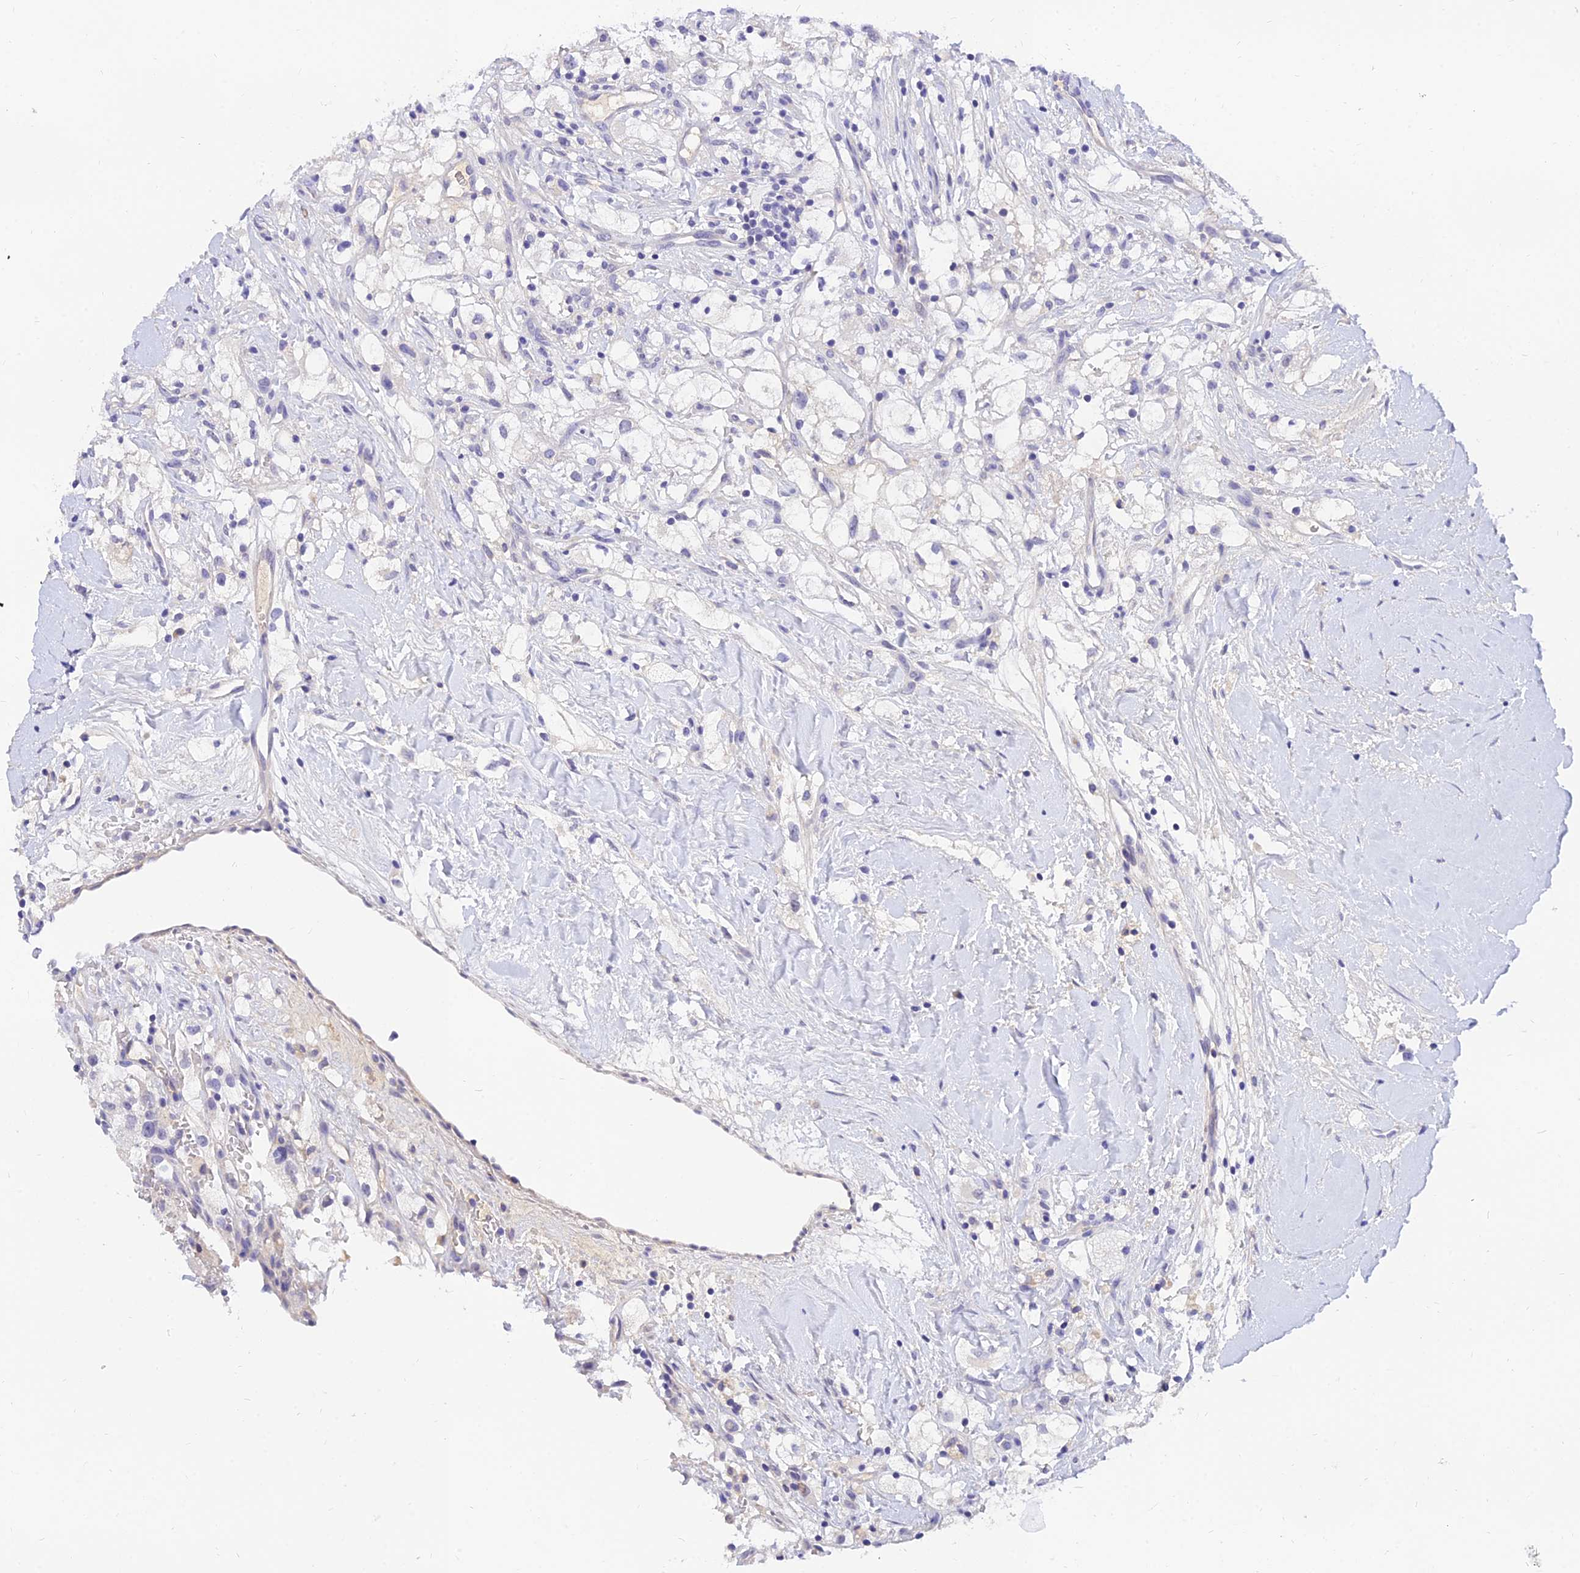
{"staining": {"intensity": "negative", "quantity": "none", "location": "none"}, "tissue": "renal cancer", "cell_type": "Tumor cells", "image_type": "cancer", "snomed": [{"axis": "morphology", "description": "Adenocarcinoma, NOS"}, {"axis": "topography", "description": "Kidney"}], "caption": "Tumor cells show no significant staining in renal cancer.", "gene": "TMEM161B", "patient": {"sex": "male", "age": 59}}